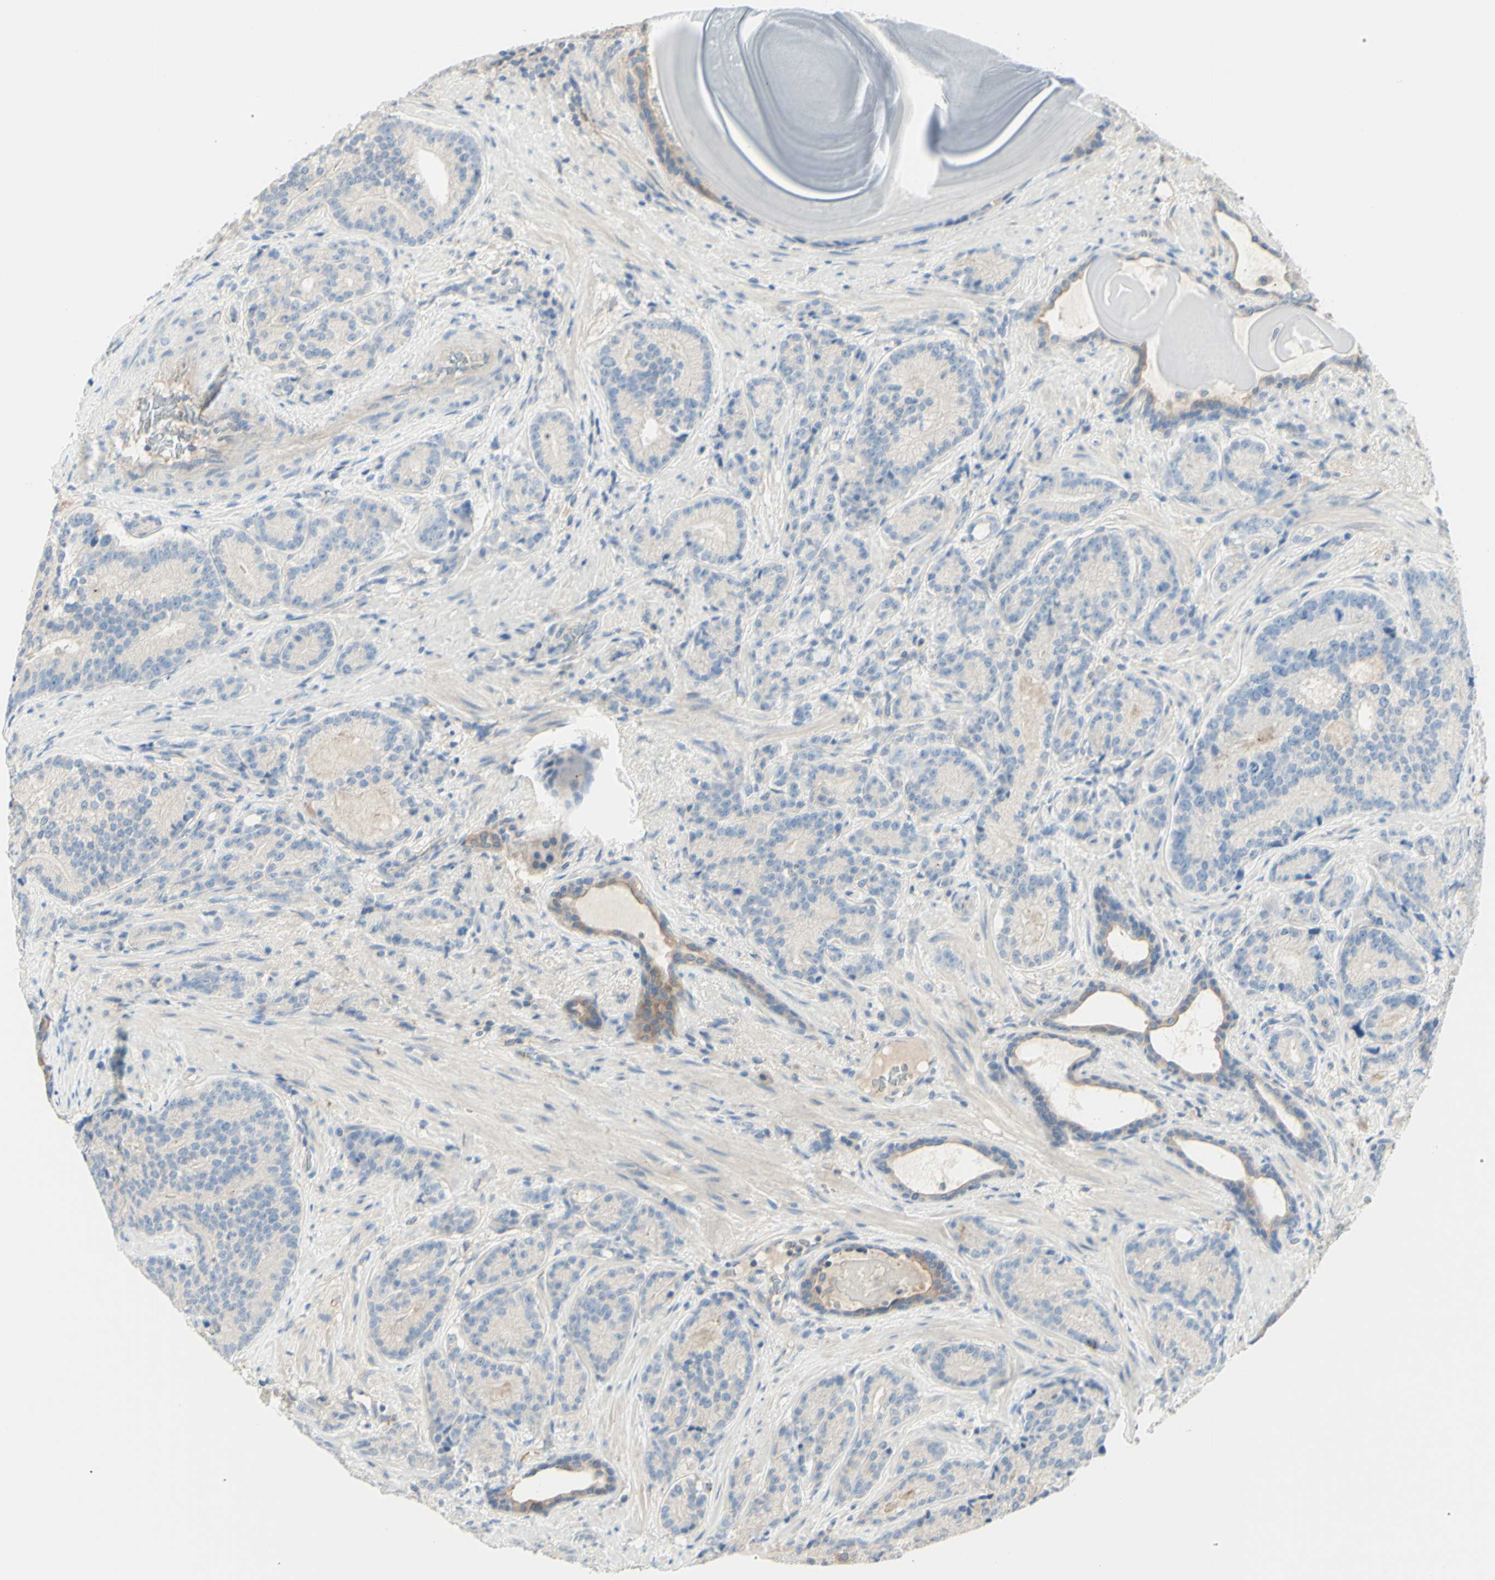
{"staining": {"intensity": "weak", "quantity": "<25%", "location": "cytoplasmic/membranous"}, "tissue": "prostate cancer", "cell_type": "Tumor cells", "image_type": "cancer", "snomed": [{"axis": "morphology", "description": "Adenocarcinoma, High grade"}, {"axis": "topography", "description": "Prostate"}], "caption": "A micrograph of human prostate cancer is negative for staining in tumor cells.", "gene": "MTM1", "patient": {"sex": "male", "age": 61}}